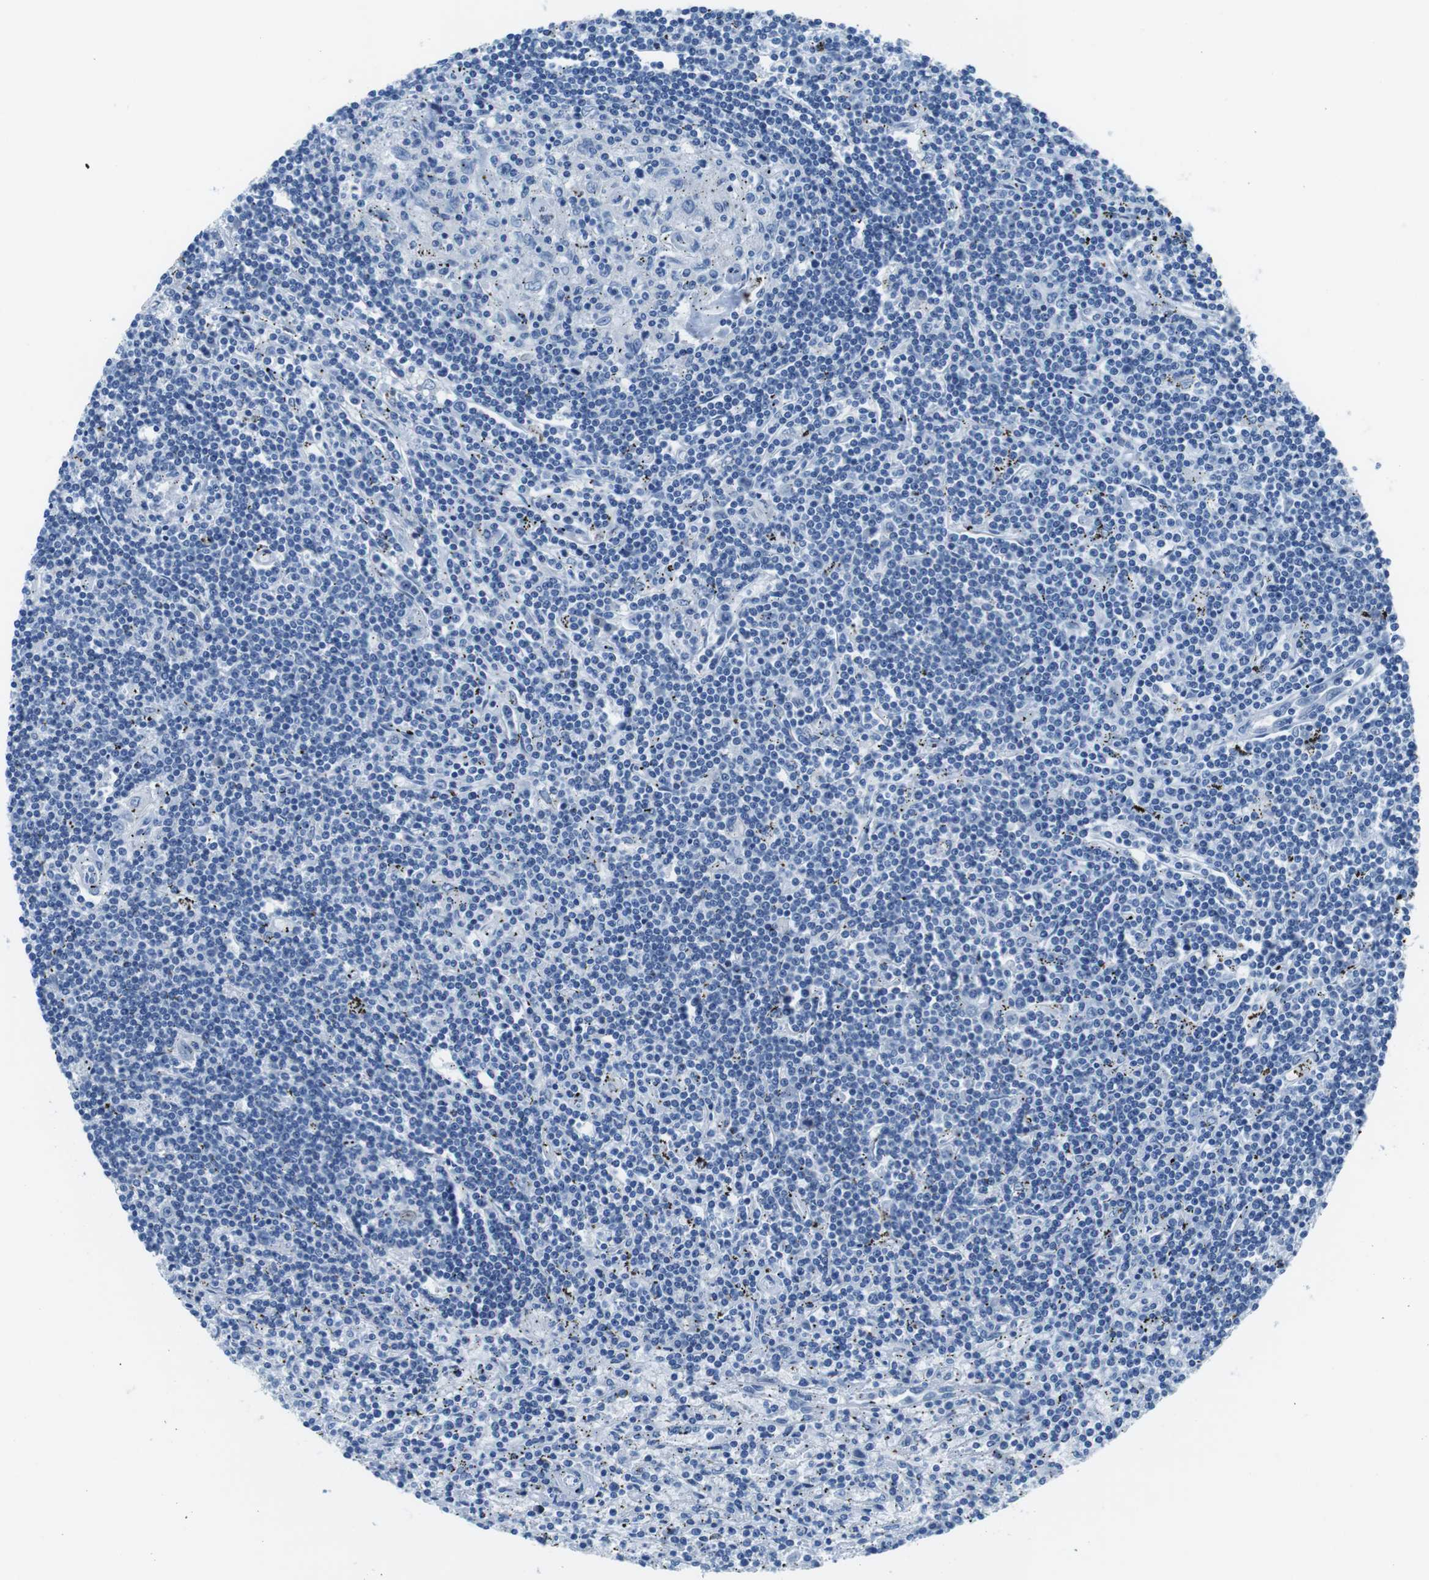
{"staining": {"intensity": "negative", "quantity": "none", "location": "none"}, "tissue": "lymphoma", "cell_type": "Tumor cells", "image_type": "cancer", "snomed": [{"axis": "morphology", "description": "Malignant lymphoma, non-Hodgkin's type, Low grade"}, {"axis": "topography", "description": "Spleen"}], "caption": "Immunohistochemistry micrograph of human low-grade malignant lymphoma, non-Hodgkin's type stained for a protein (brown), which shows no staining in tumor cells.", "gene": "MUC2", "patient": {"sex": "male", "age": 76}}